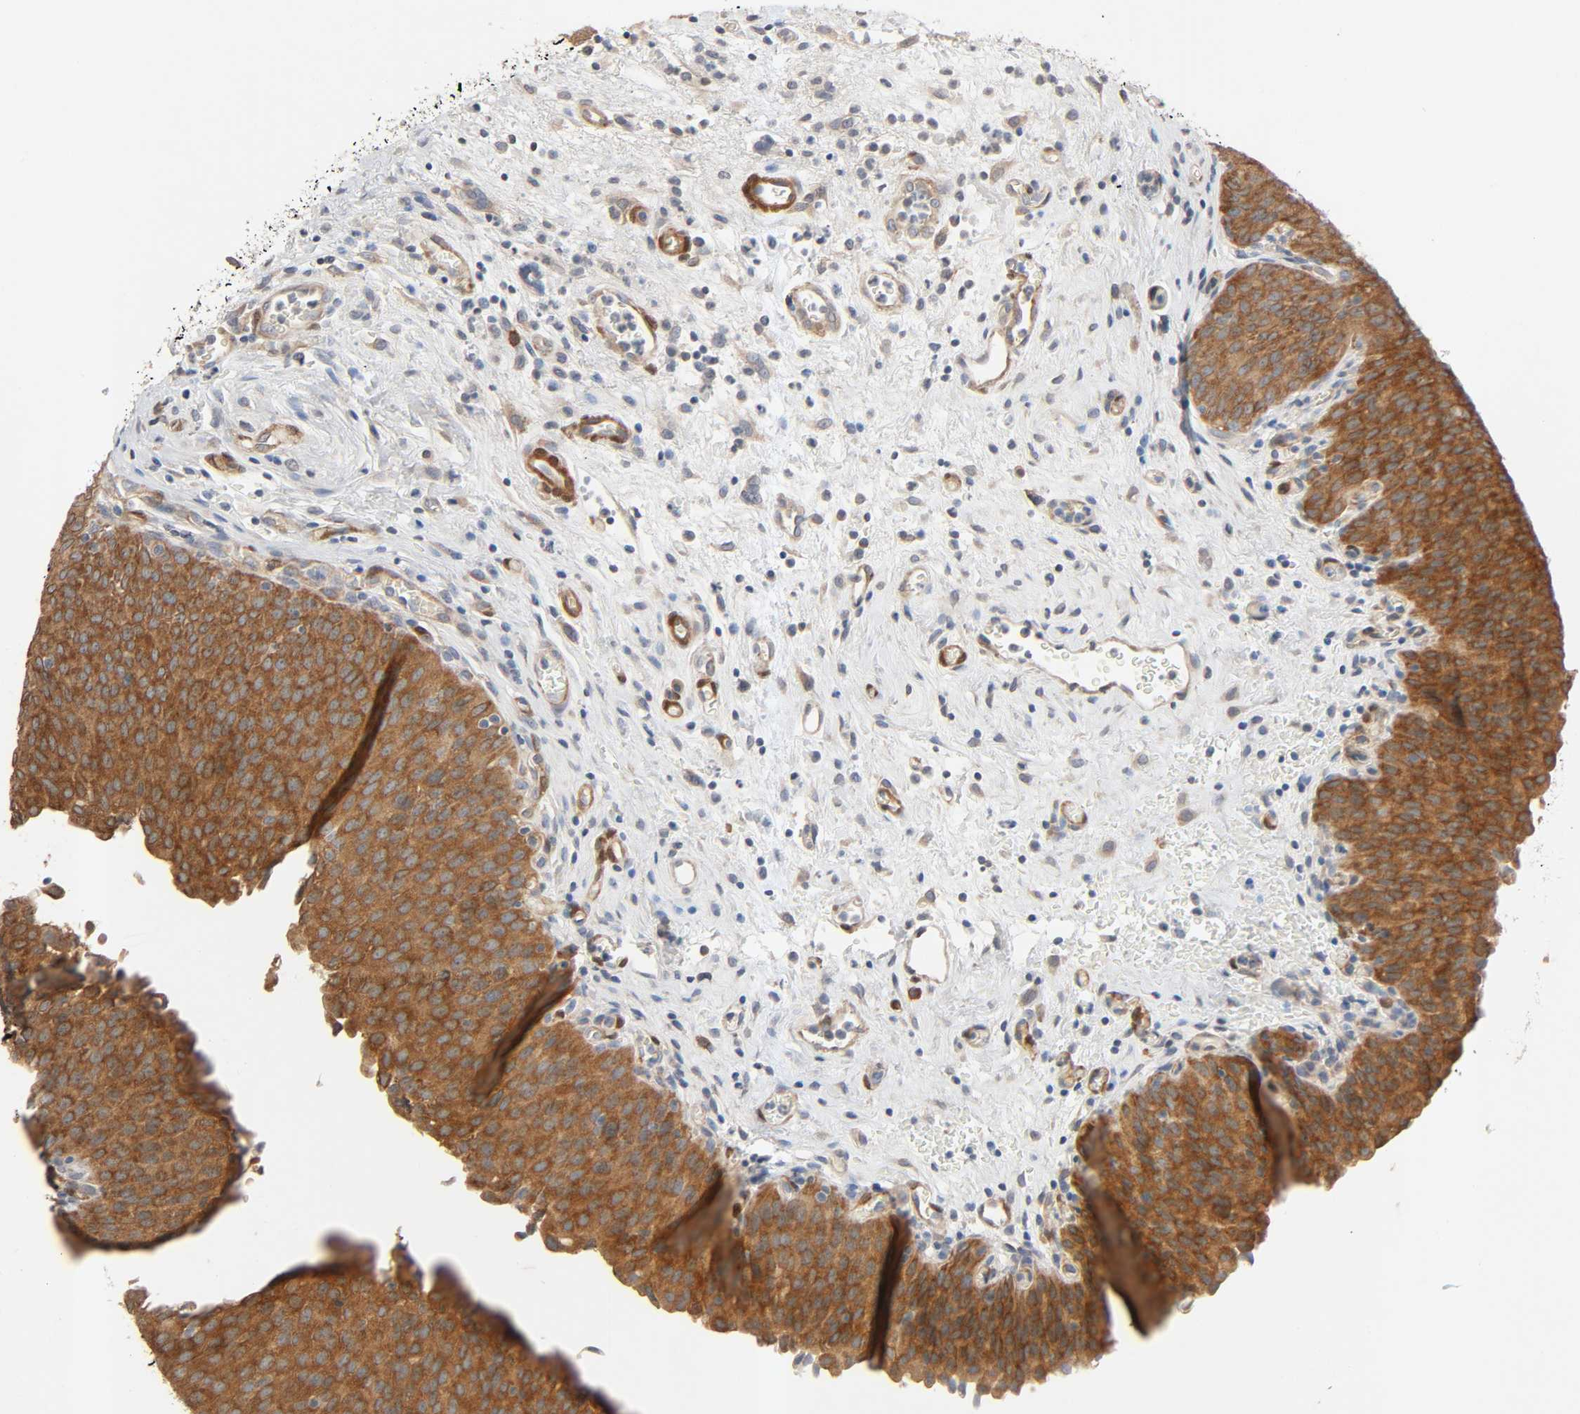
{"staining": {"intensity": "strong", "quantity": ">75%", "location": "cytoplasmic/membranous"}, "tissue": "urinary bladder", "cell_type": "Urothelial cells", "image_type": "normal", "snomed": [{"axis": "morphology", "description": "Normal tissue, NOS"}, {"axis": "morphology", "description": "Dysplasia, NOS"}, {"axis": "topography", "description": "Urinary bladder"}], "caption": "Immunohistochemistry of benign urinary bladder exhibits high levels of strong cytoplasmic/membranous positivity in about >75% of urothelial cells.", "gene": "PTK2", "patient": {"sex": "male", "age": 35}}